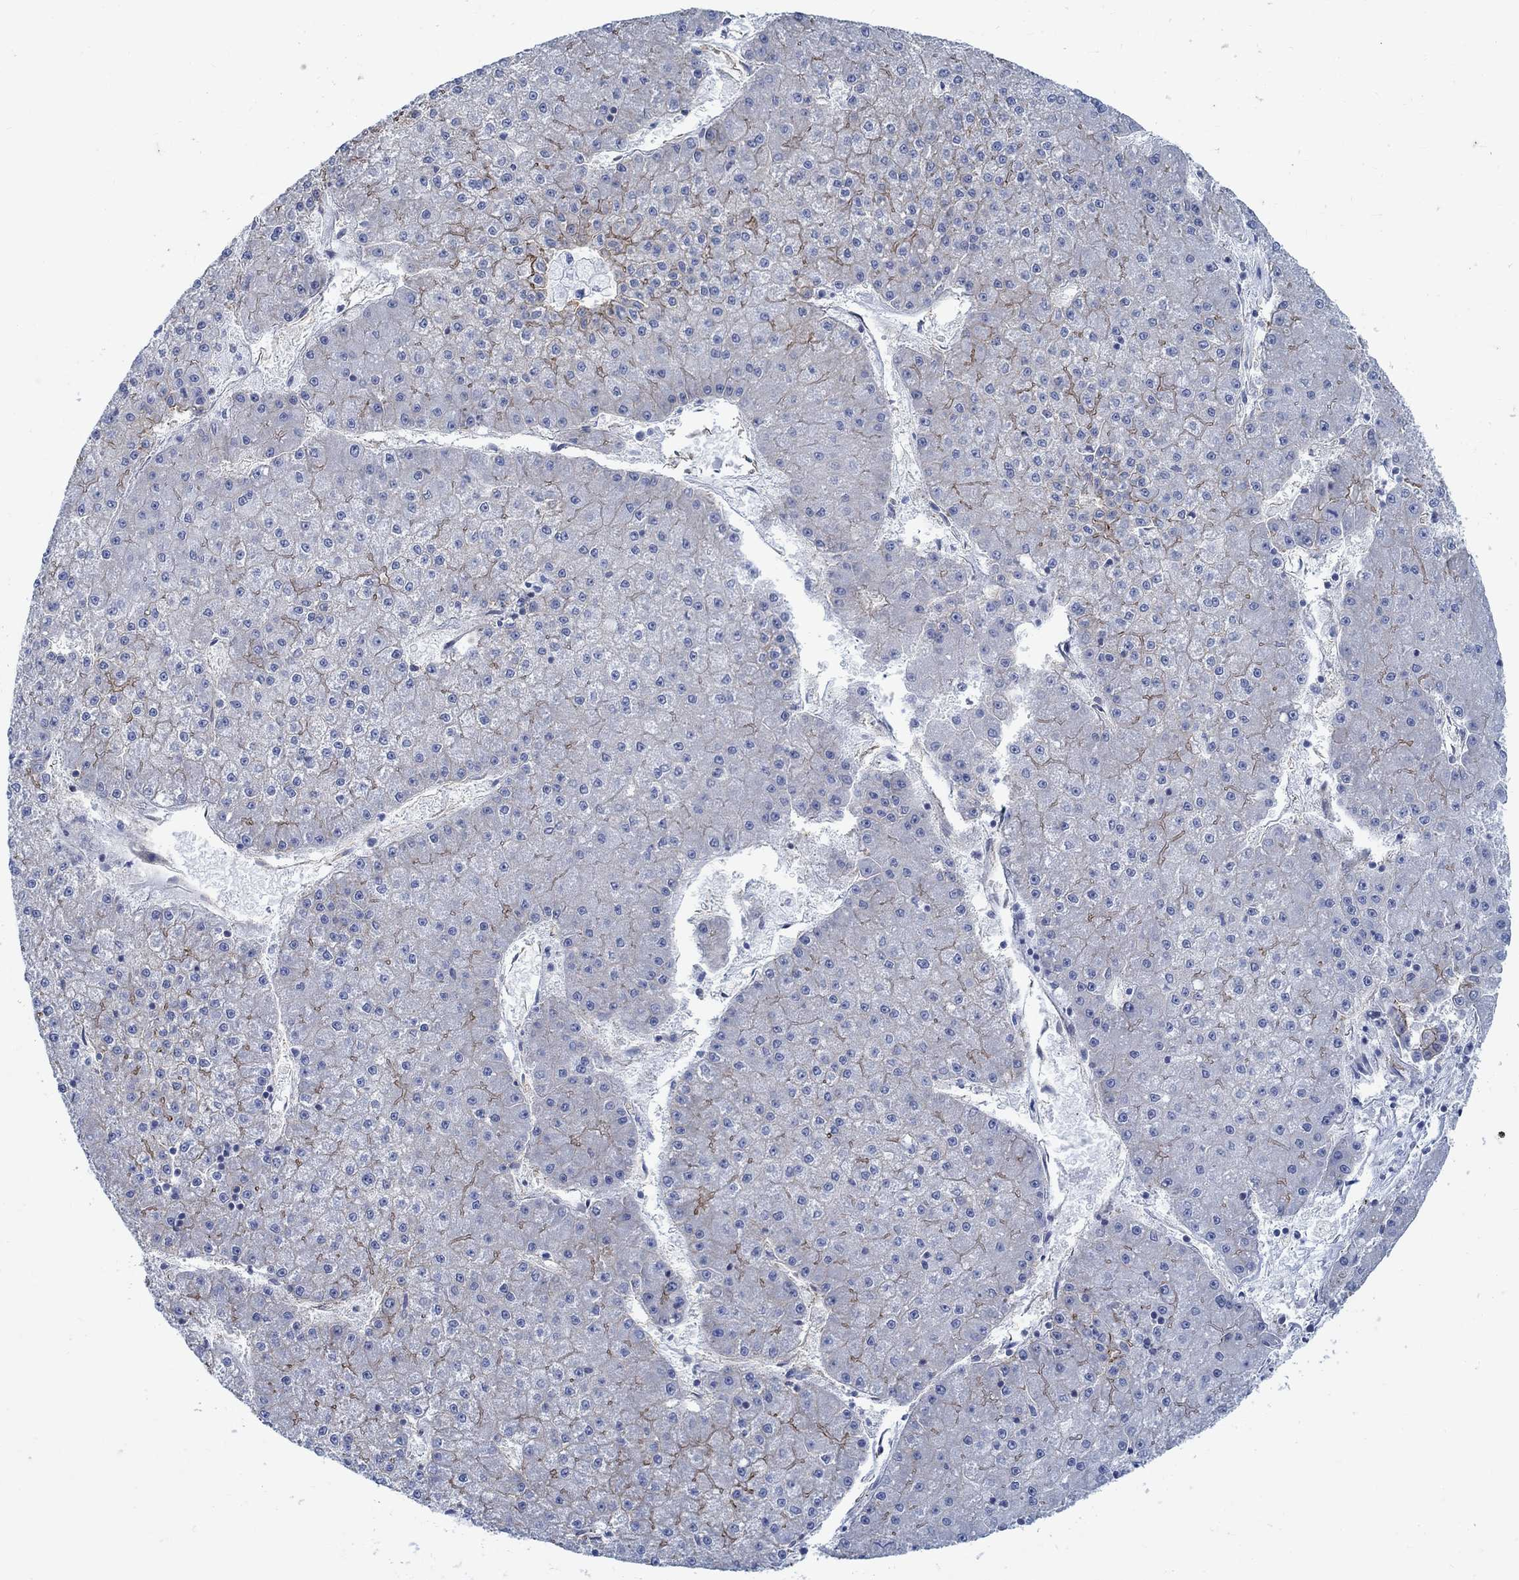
{"staining": {"intensity": "moderate", "quantity": "<25%", "location": "cytoplasmic/membranous"}, "tissue": "liver cancer", "cell_type": "Tumor cells", "image_type": "cancer", "snomed": [{"axis": "morphology", "description": "Carcinoma, Hepatocellular, NOS"}, {"axis": "topography", "description": "Liver"}], "caption": "Moderate cytoplasmic/membranous protein expression is seen in about <25% of tumor cells in hepatocellular carcinoma (liver). (DAB (3,3'-diaminobenzidine) = brown stain, brightfield microscopy at high magnification).", "gene": "TMEM198", "patient": {"sex": "male", "age": 73}}